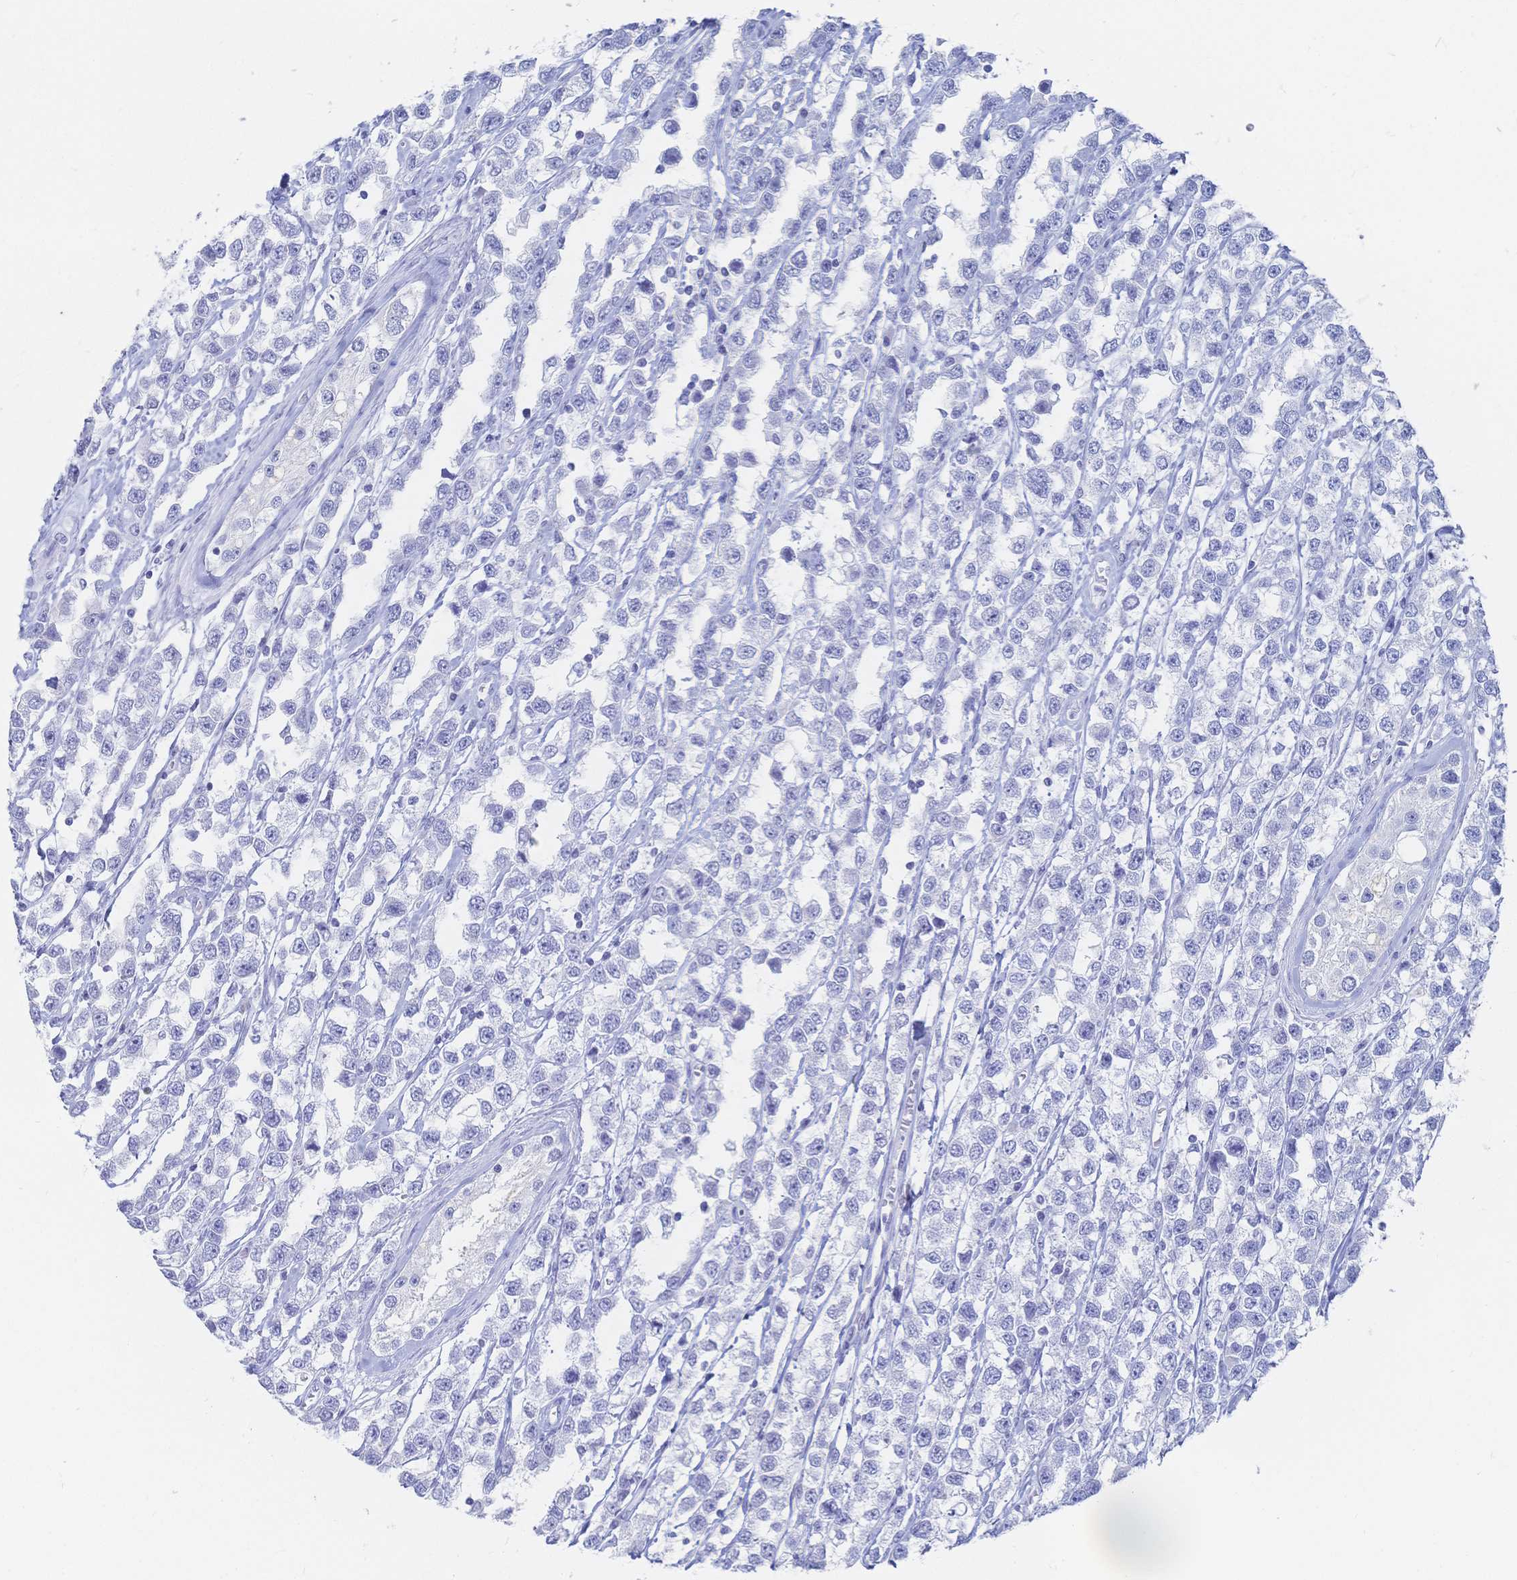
{"staining": {"intensity": "negative", "quantity": "none", "location": "none"}, "tissue": "testis cancer", "cell_type": "Tumor cells", "image_type": "cancer", "snomed": [{"axis": "morphology", "description": "Seminoma, NOS"}, {"axis": "topography", "description": "Testis"}], "caption": "There is no significant positivity in tumor cells of testis cancer (seminoma).", "gene": "IL2RB", "patient": {"sex": "male", "age": 34}}